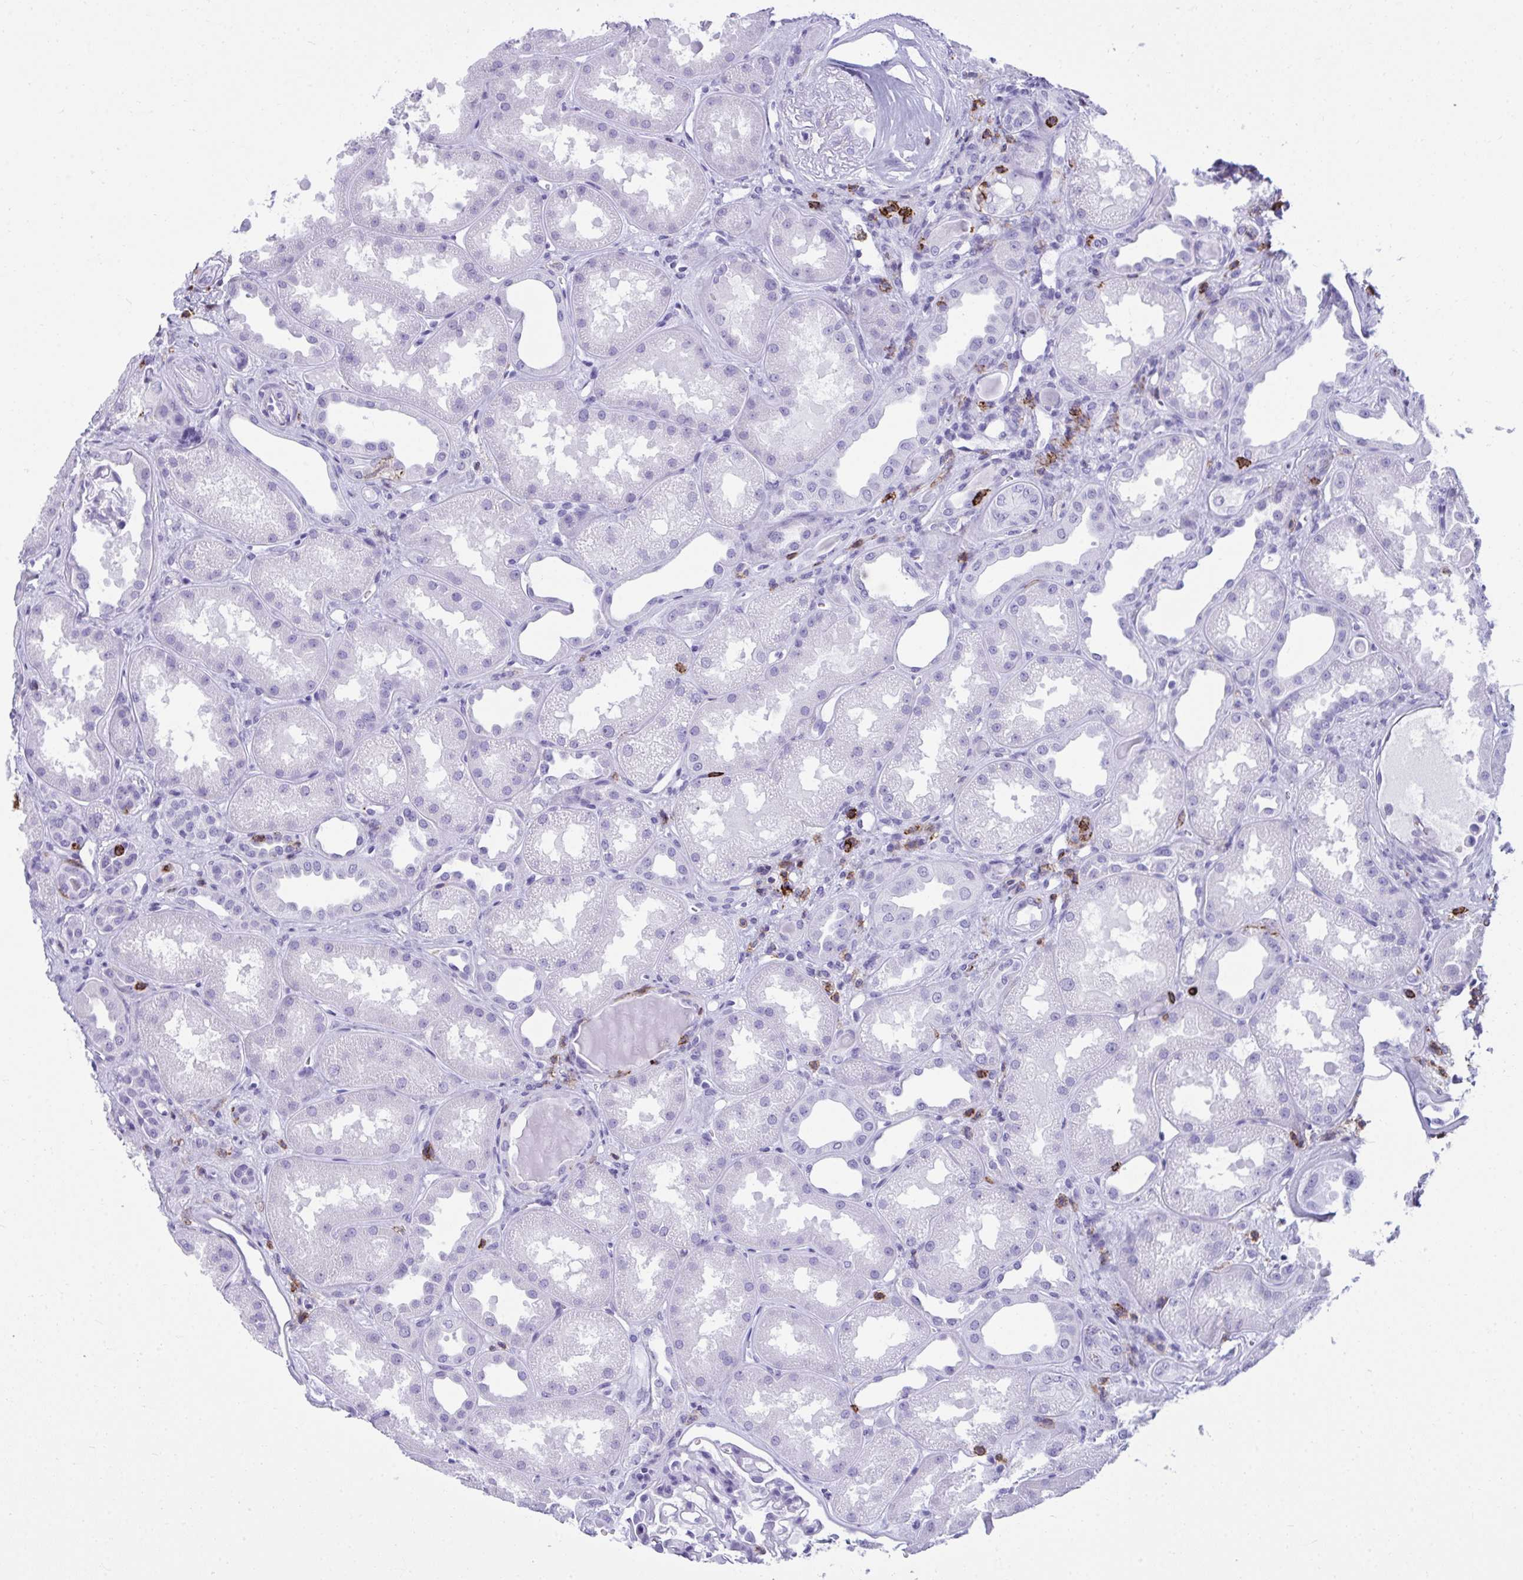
{"staining": {"intensity": "negative", "quantity": "none", "location": "none"}, "tissue": "kidney", "cell_type": "Cells in glomeruli", "image_type": "normal", "snomed": [{"axis": "morphology", "description": "Normal tissue, NOS"}, {"axis": "topography", "description": "Kidney"}], "caption": "Unremarkable kidney was stained to show a protein in brown. There is no significant positivity in cells in glomeruli. The staining is performed using DAB (3,3'-diaminobenzidine) brown chromogen with nuclei counter-stained in using hematoxylin.", "gene": "SPN", "patient": {"sex": "male", "age": 61}}